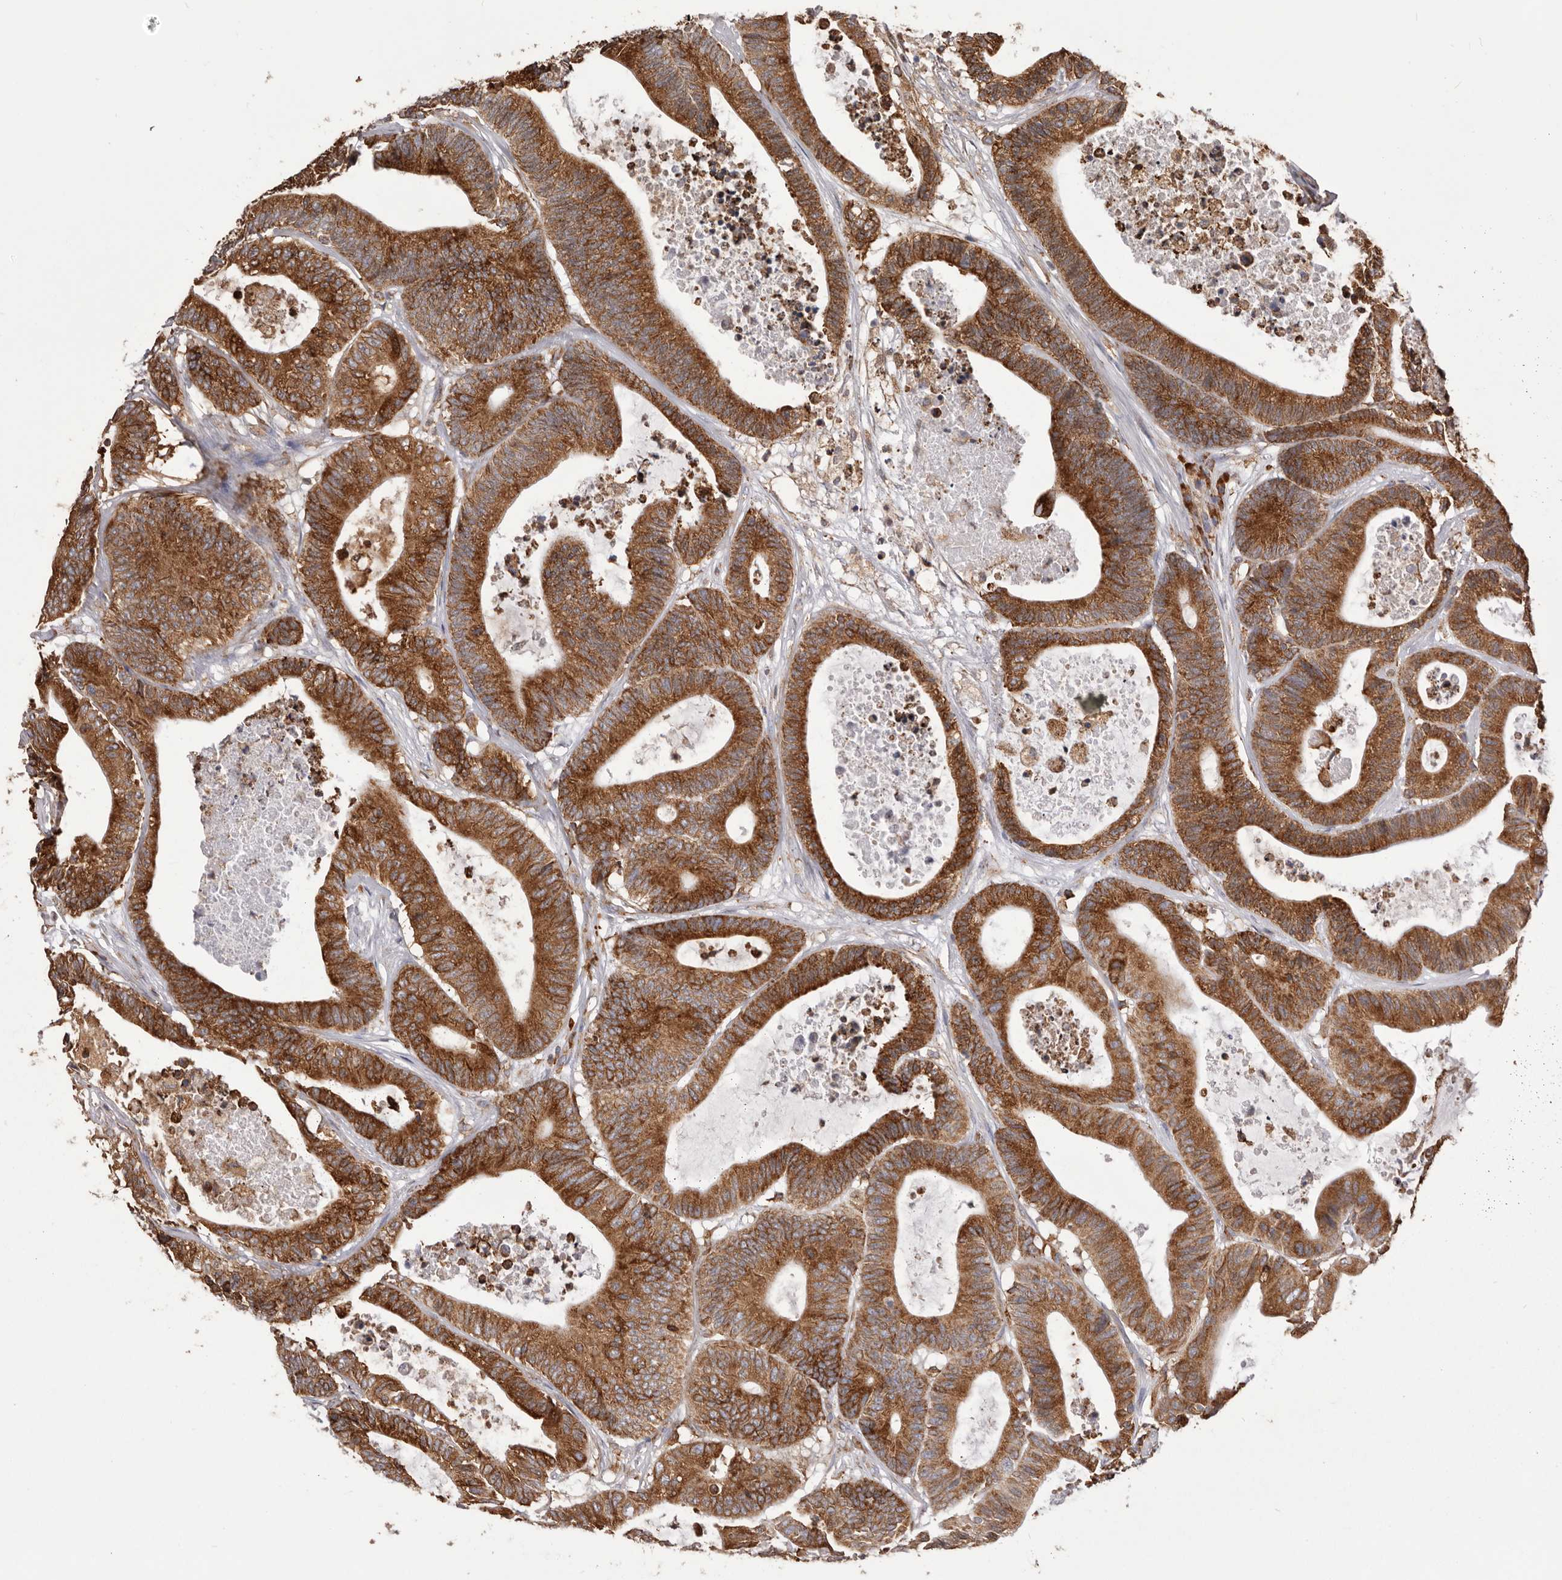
{"staining": {"intensity": "strong", "quantity": ">75%", "location": "cytoplasmic/membranous"}, "tissue": "colorectal cancer", "cell_type": "Tumor cells", "image_type": "cancer", "snomed": [{"axis": "morphology", "description": "Adenocarcinoma, NOS"}, {"axis": "topography", "description": "Colon"}], "caption": "Immunohistochemistry of human adenocarcinoma (colorectal) reveals high levels of strong cytoplasmic/membranous expression in approximately >75% of tumor cells. The staining was performed using DAB, with brown indicating positive protein expression. Nuclei are stained blue with hematoxylin.", "gene": "QRSL1", "patient": {"sex": "female", "age": 84}}